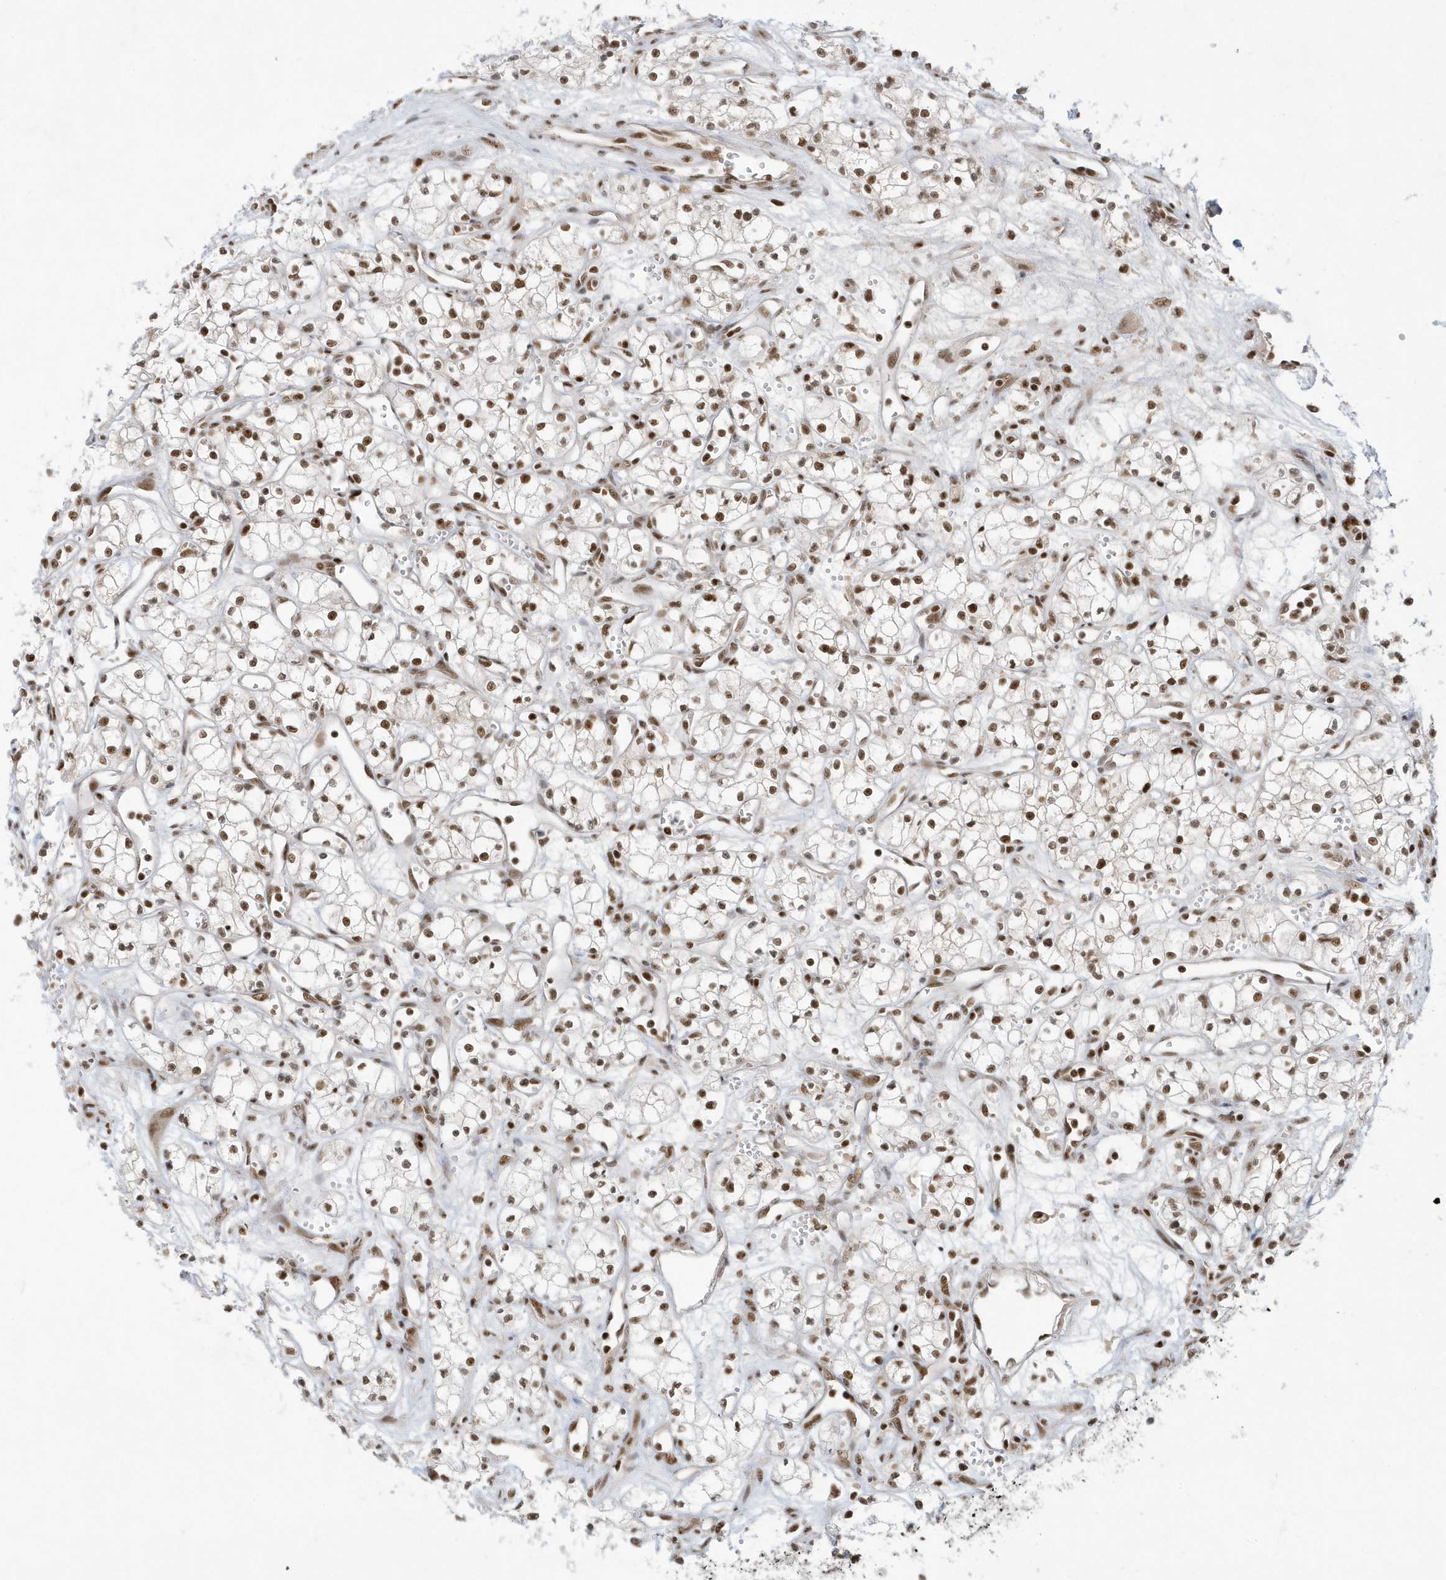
{"staining": {"intensity": "moderate", "quantity": "25%-75%", "location": "nuclear"}, "tissue": "renal cancer", "cell_type": "Tumor cells", "image_type": "cancer", "snomed": [{"axis": "morphology", "description": "Adenocarcinoma, NOS"}, {"axis": "topography", "description": "Kidney"}], "caption": "Adenocarcinoma (renal) stained with DAB IHC exhibits medium levels of moderate nuclear positivity in approximately 25%-75% of tumor cells.", "gene": "PPIL2", "patient": {"sex": "male", "age": 59}}